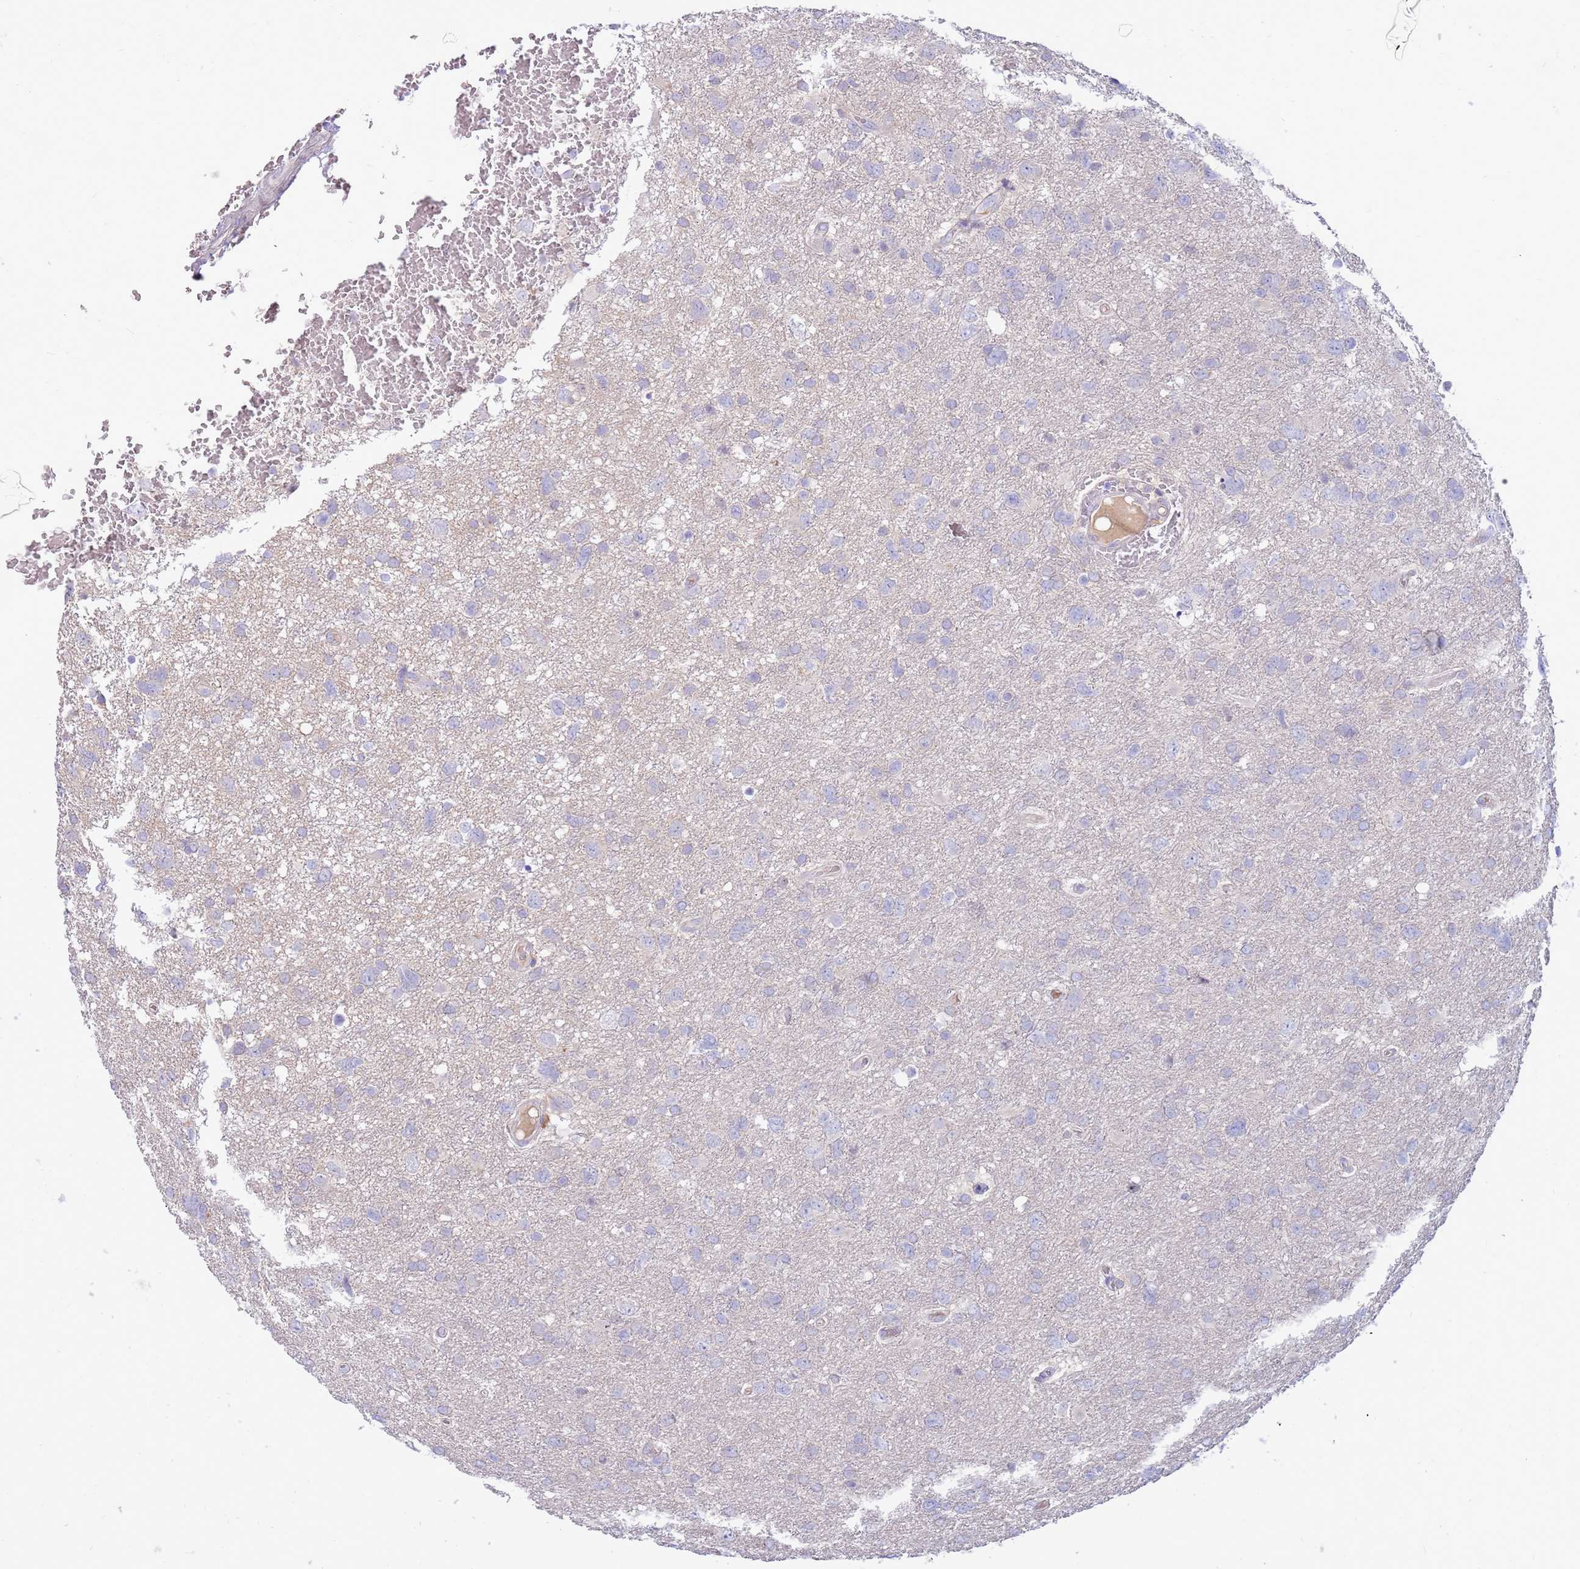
{"staining": {"intensity": "negative", "quantity": "none", "location": "none"}, "tissue": "glioma", "cell_type": "Tumor cells", "image_type": "cancer", "snomed": [{"axis": "morphology", "description": "Glioma, malignant, High grade"}, {"axis": "topography", "description": "Brain"}], "caption": "DAB immunohistochemical staining of glioma exhibits no significant staining in tumor cells. (DAB immunohistochemistry visualized using brightfield microscopy, high magnification).", "gene": "SLC44A4", "patient": {"sex": "male", "age": 61}}